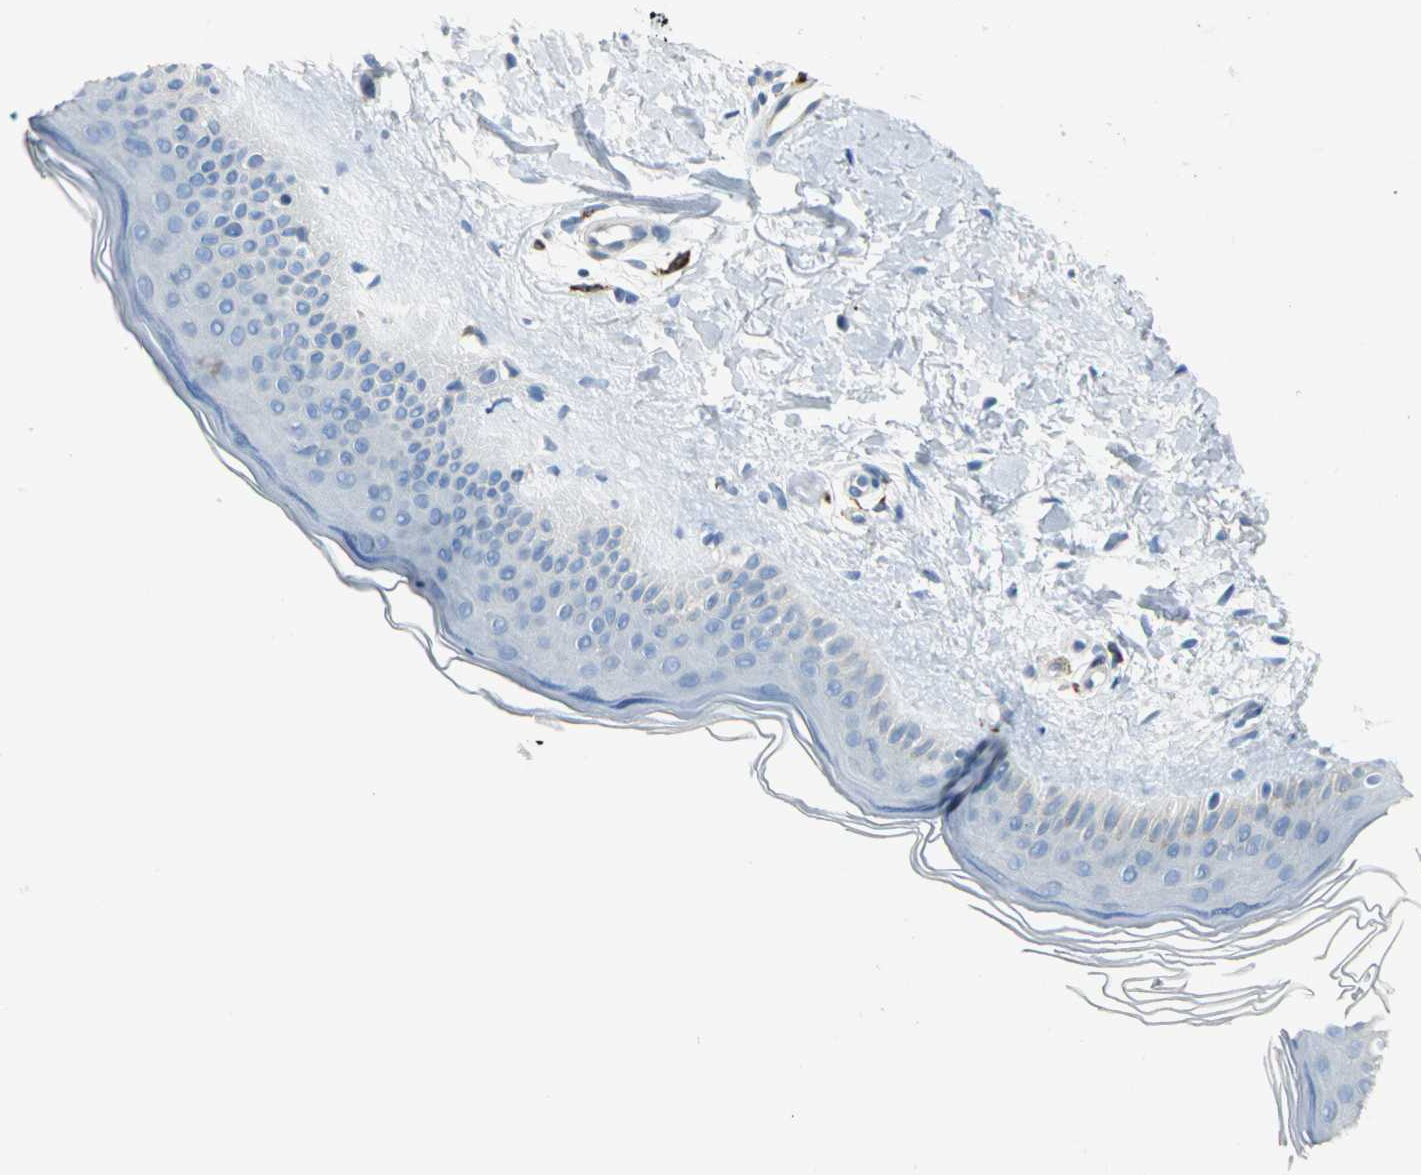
{"staining": {"intensity": "negative", "quantity": "none", "location": "none"}, "tissue": "skin", "cell_type": "Fibroblasts", "image_type": "normal", "snomed": [{"axis": "morphology", "description": "Normal tissue, NOS"}, {"axis": "topography", "description": "Skin"}], "caption": "Protein analysis of unremarkable skin reveals no significant positivity in fibroblasts. (DAB immunohistochemistry (IHC) with hematoxylin counter stain).", "gene": "ALOX15", "patient": {"sex": "female", "age": 19}}